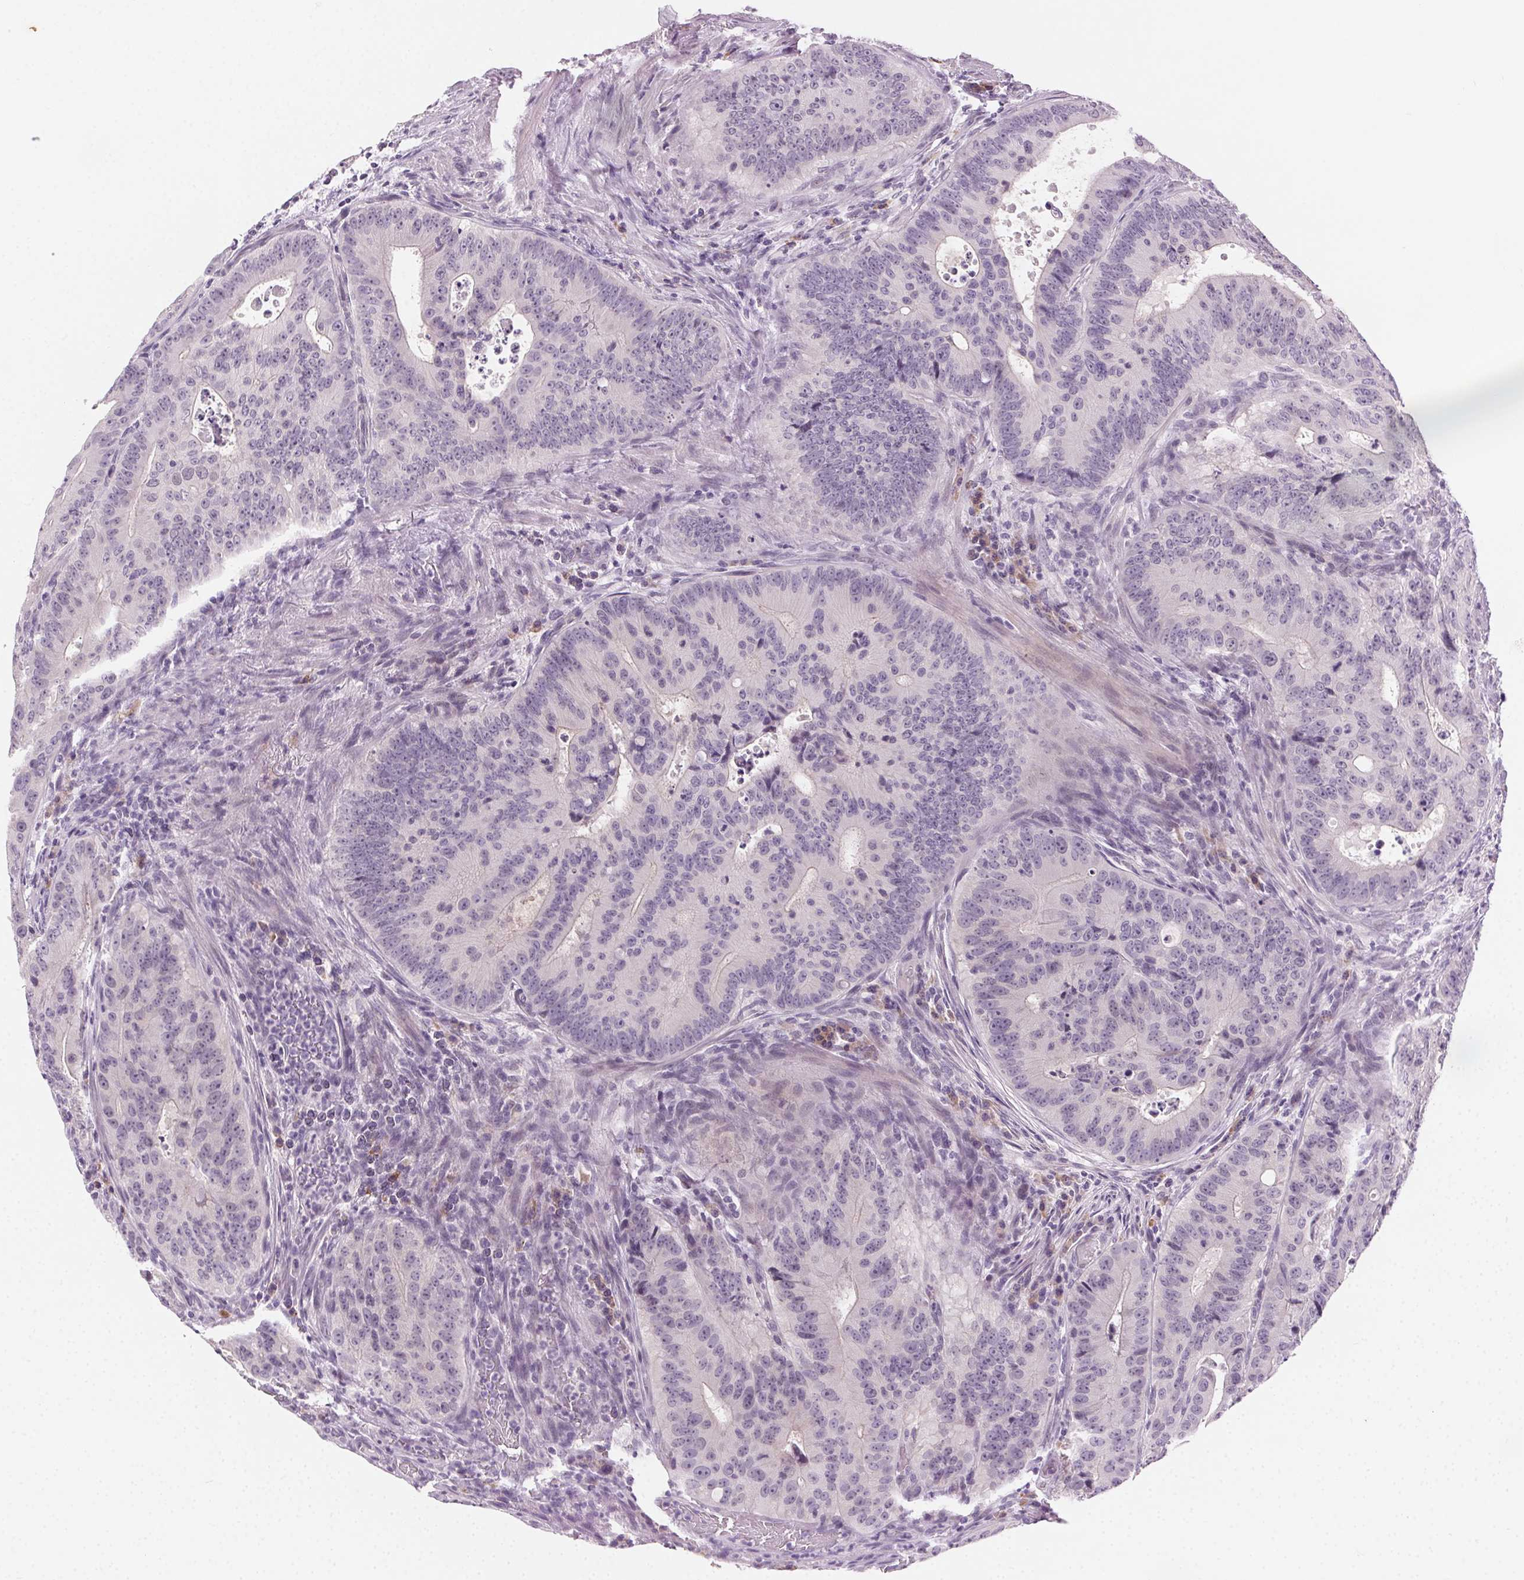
{"staining": {"intensity": "negative", "quantity": "none", "location": "none"}, "tissue": "colorectal cancer", "cell_type": "Tumor cells", "image_type": "cancer", "snomed": [{"axis": "morphology", "description": "Adenocarcinoma, NOS"}, {"axis": "topography", "description": "Colon"}], "caption": "A micrograph of colorectal adenocarcinoma stained for a protein displays no brown staining in tumor cells.", "gene": "HSF5", "patient": {"sex": "male", "age": 62}}